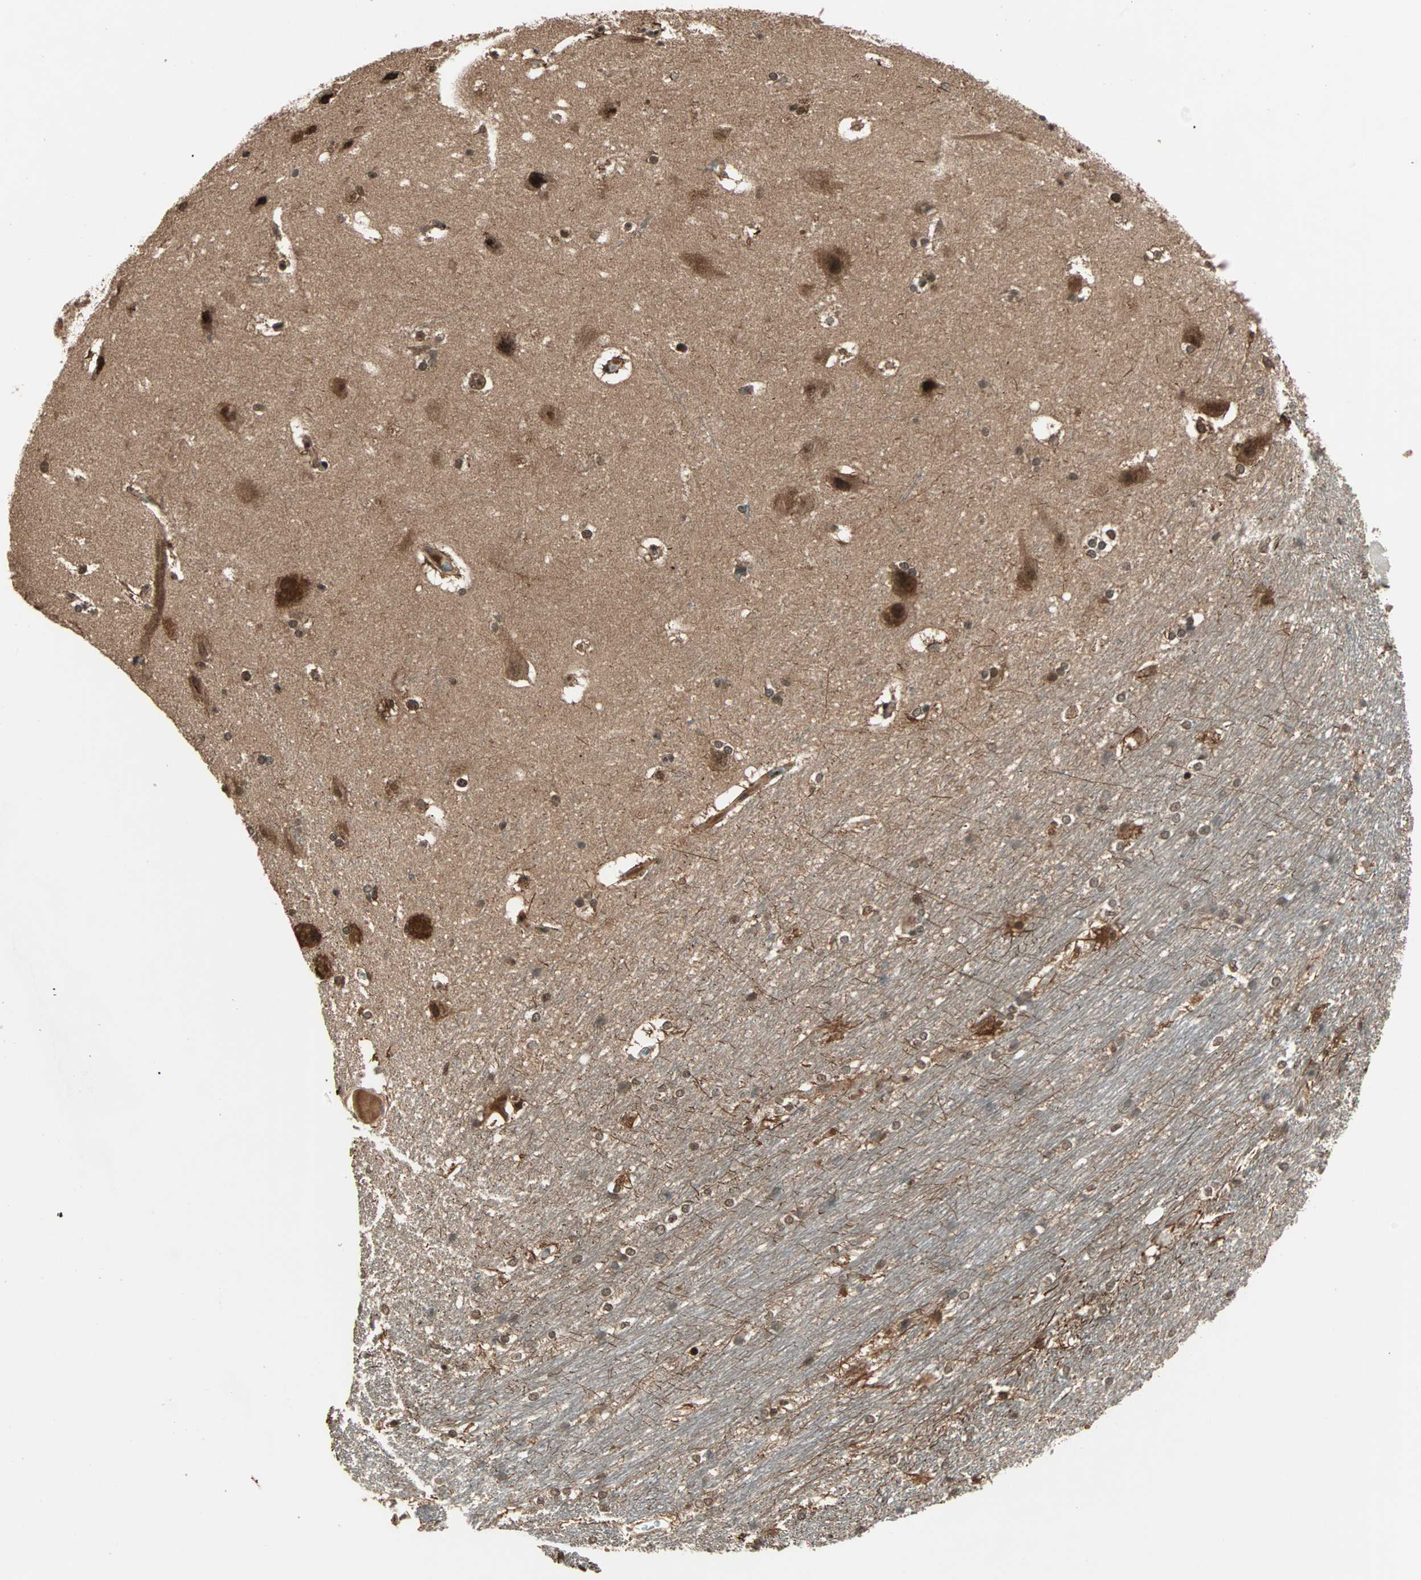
{"staining": {"intensity": "moderate", "quantity": ">75%", "location": "cytoplasmic/membranous,nuclear"}, "tissue": "hippocampus", "cell_type": "Glial cells", "image_type": "normal", "snomed": [{"axis": "morphology", "description": "Normal tissue, NOS"}, {"axis": "topography", "description": "Hippocampus"}], "caption": "A brown stain highlights moderate cytoplasmic/membranous,nuclear staining of a protein in glial cells of benign hippocampus.", "gene": "ZNF44", "patient": {"sex": "female", "age": 19}}